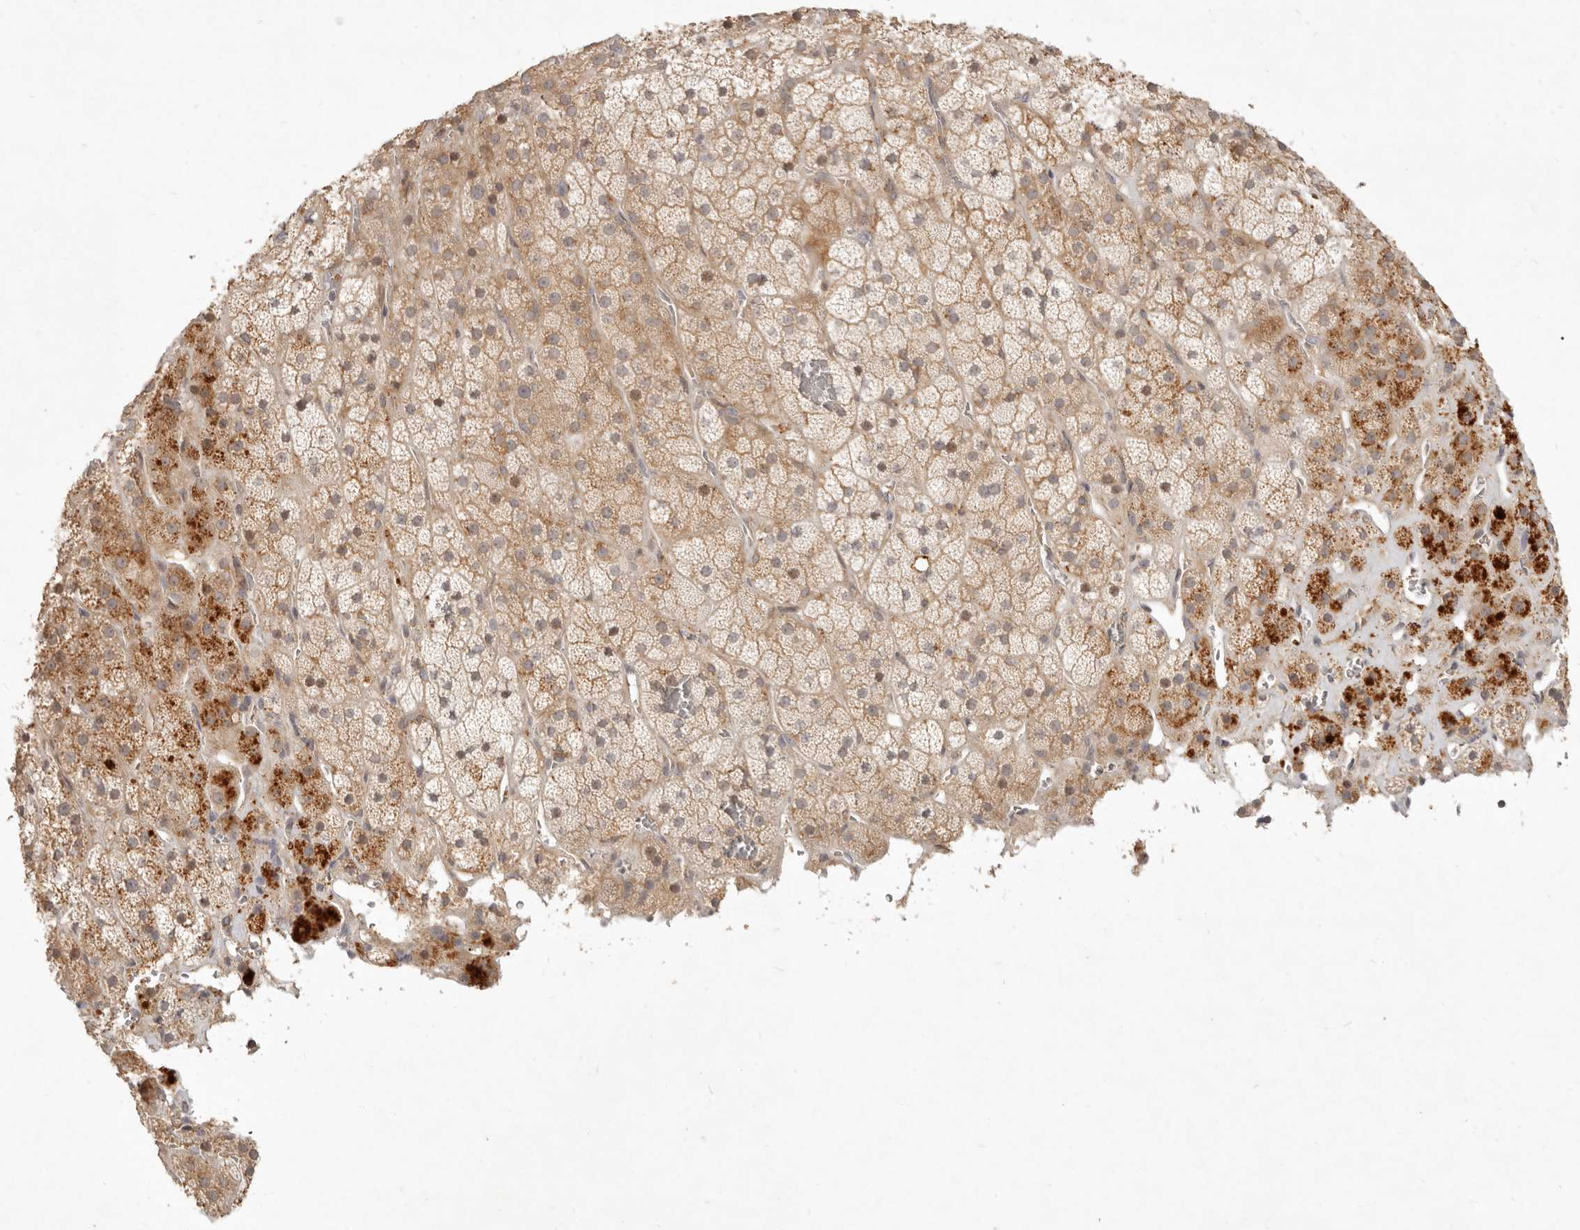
{"staining": {"intensity": "moderate", "quantity": ">75%", "location": "cytoplasmic/membranous"}, "tissue": "adrenal gland", "cell_type": "Glandular cells", "image_type": "normal", "snomed": [{"axis": "morphology", "description": "Normal tissue, NOS"}, {"axis": "topography", "description": "Adrenal gland"}], "caption": "High-power microscopy captured an immunohistochemistry histopathology image of normal adrenal gland, revealing moderate cytoplasmic/membranous staining in about >75% of glandular cells. The protein of interest is shown in brown color, while the nuclei are stained blue.", "gene": "UBXN11", "patient": {"sex": "male", "age": 57}}